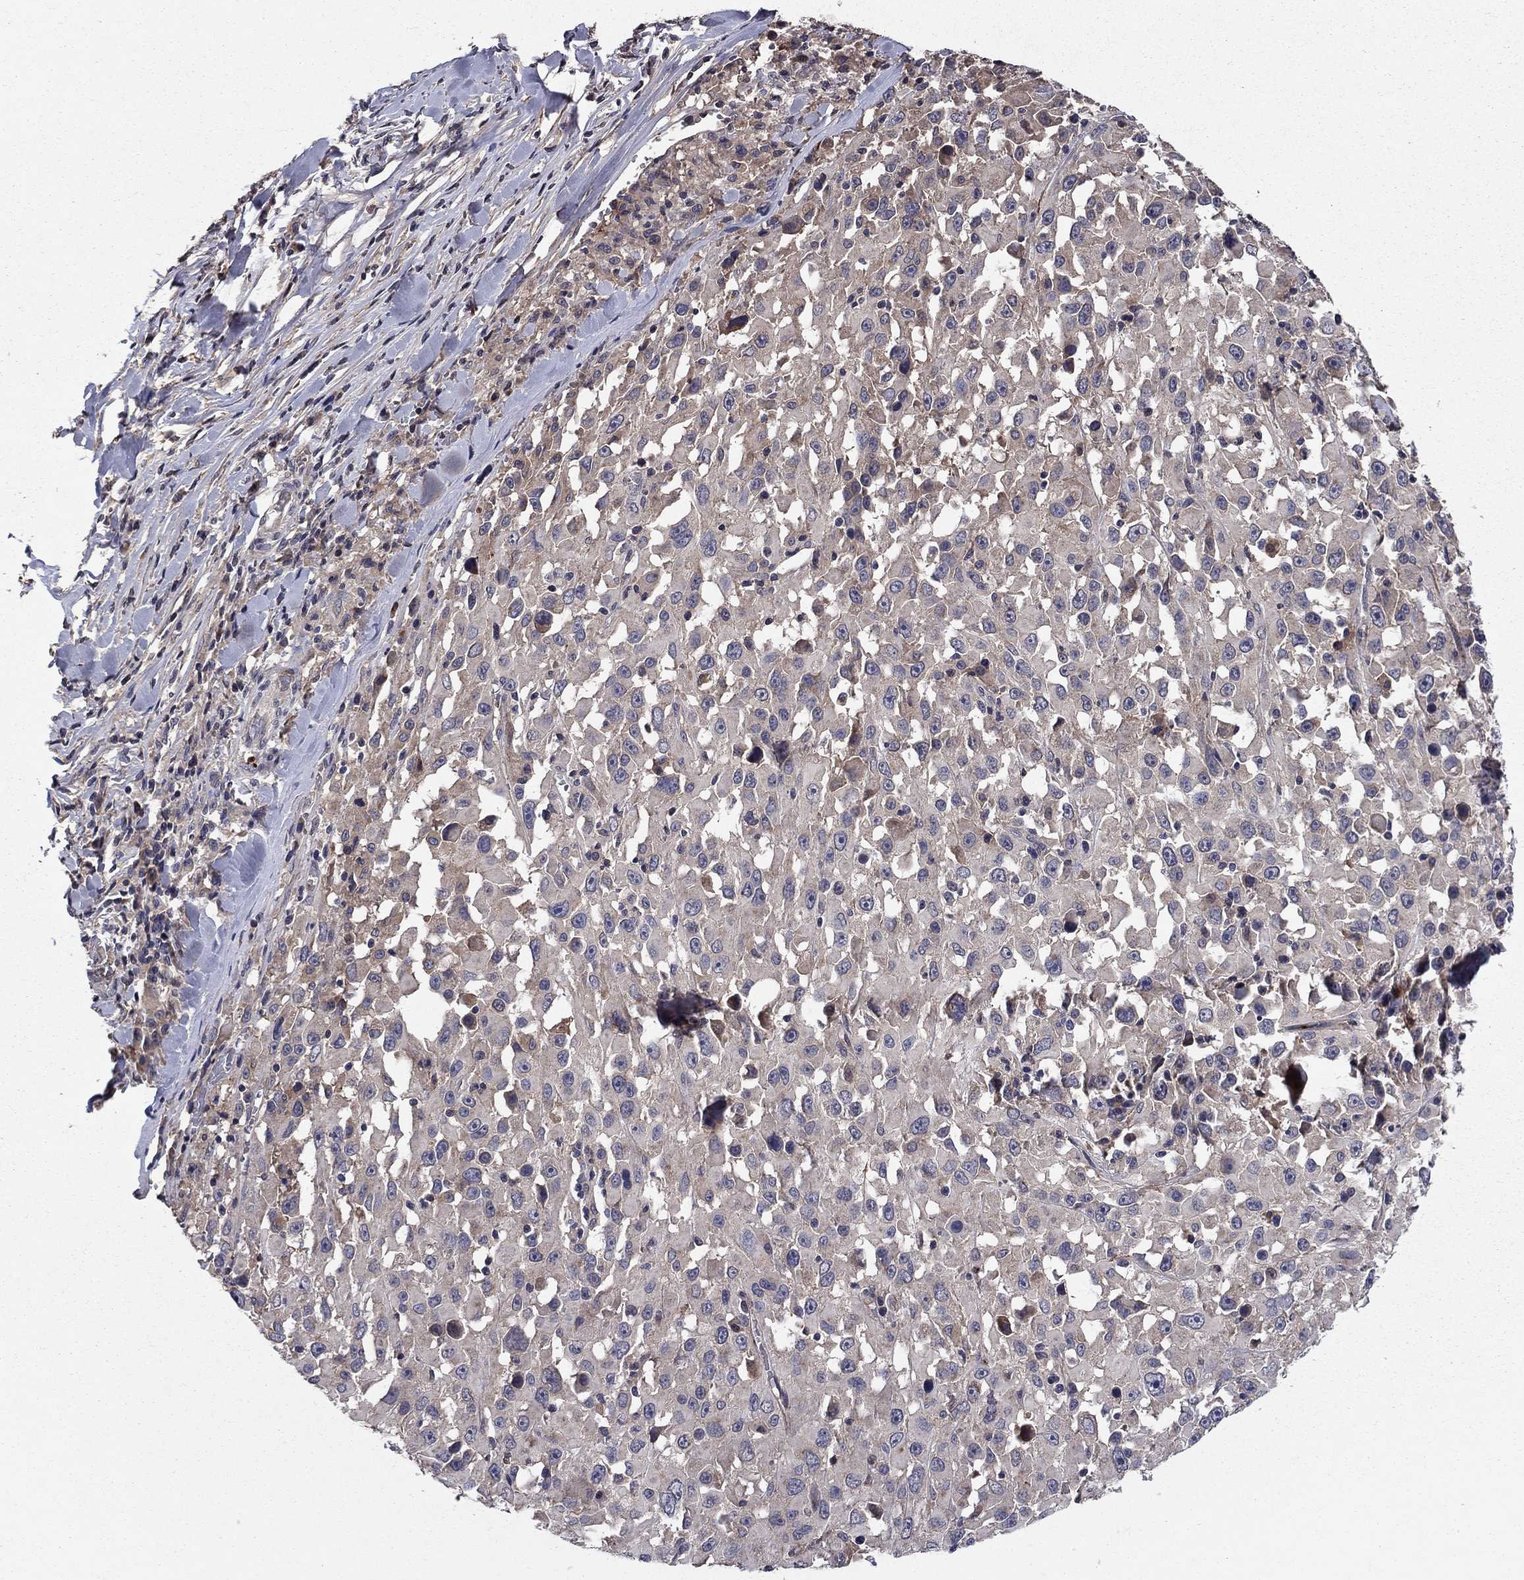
{"staining": {"intensity": "negative", "quantity": "none", "location": "none"}, "tissue": "melanoma", "cell_type": "Tumor cells", "image_type": "cancer", "snomed": [{"axis": "morphology", "description": "Malignant melanoma, Metastatic site"}, {"axis": "topography", "description": "Lymph node"}], "caption": "Immunohistochemistry of human melanoma shows no expression in tumor cells.", "gene": "PROS1", "patient": {"sex": "male", "age": 50}}